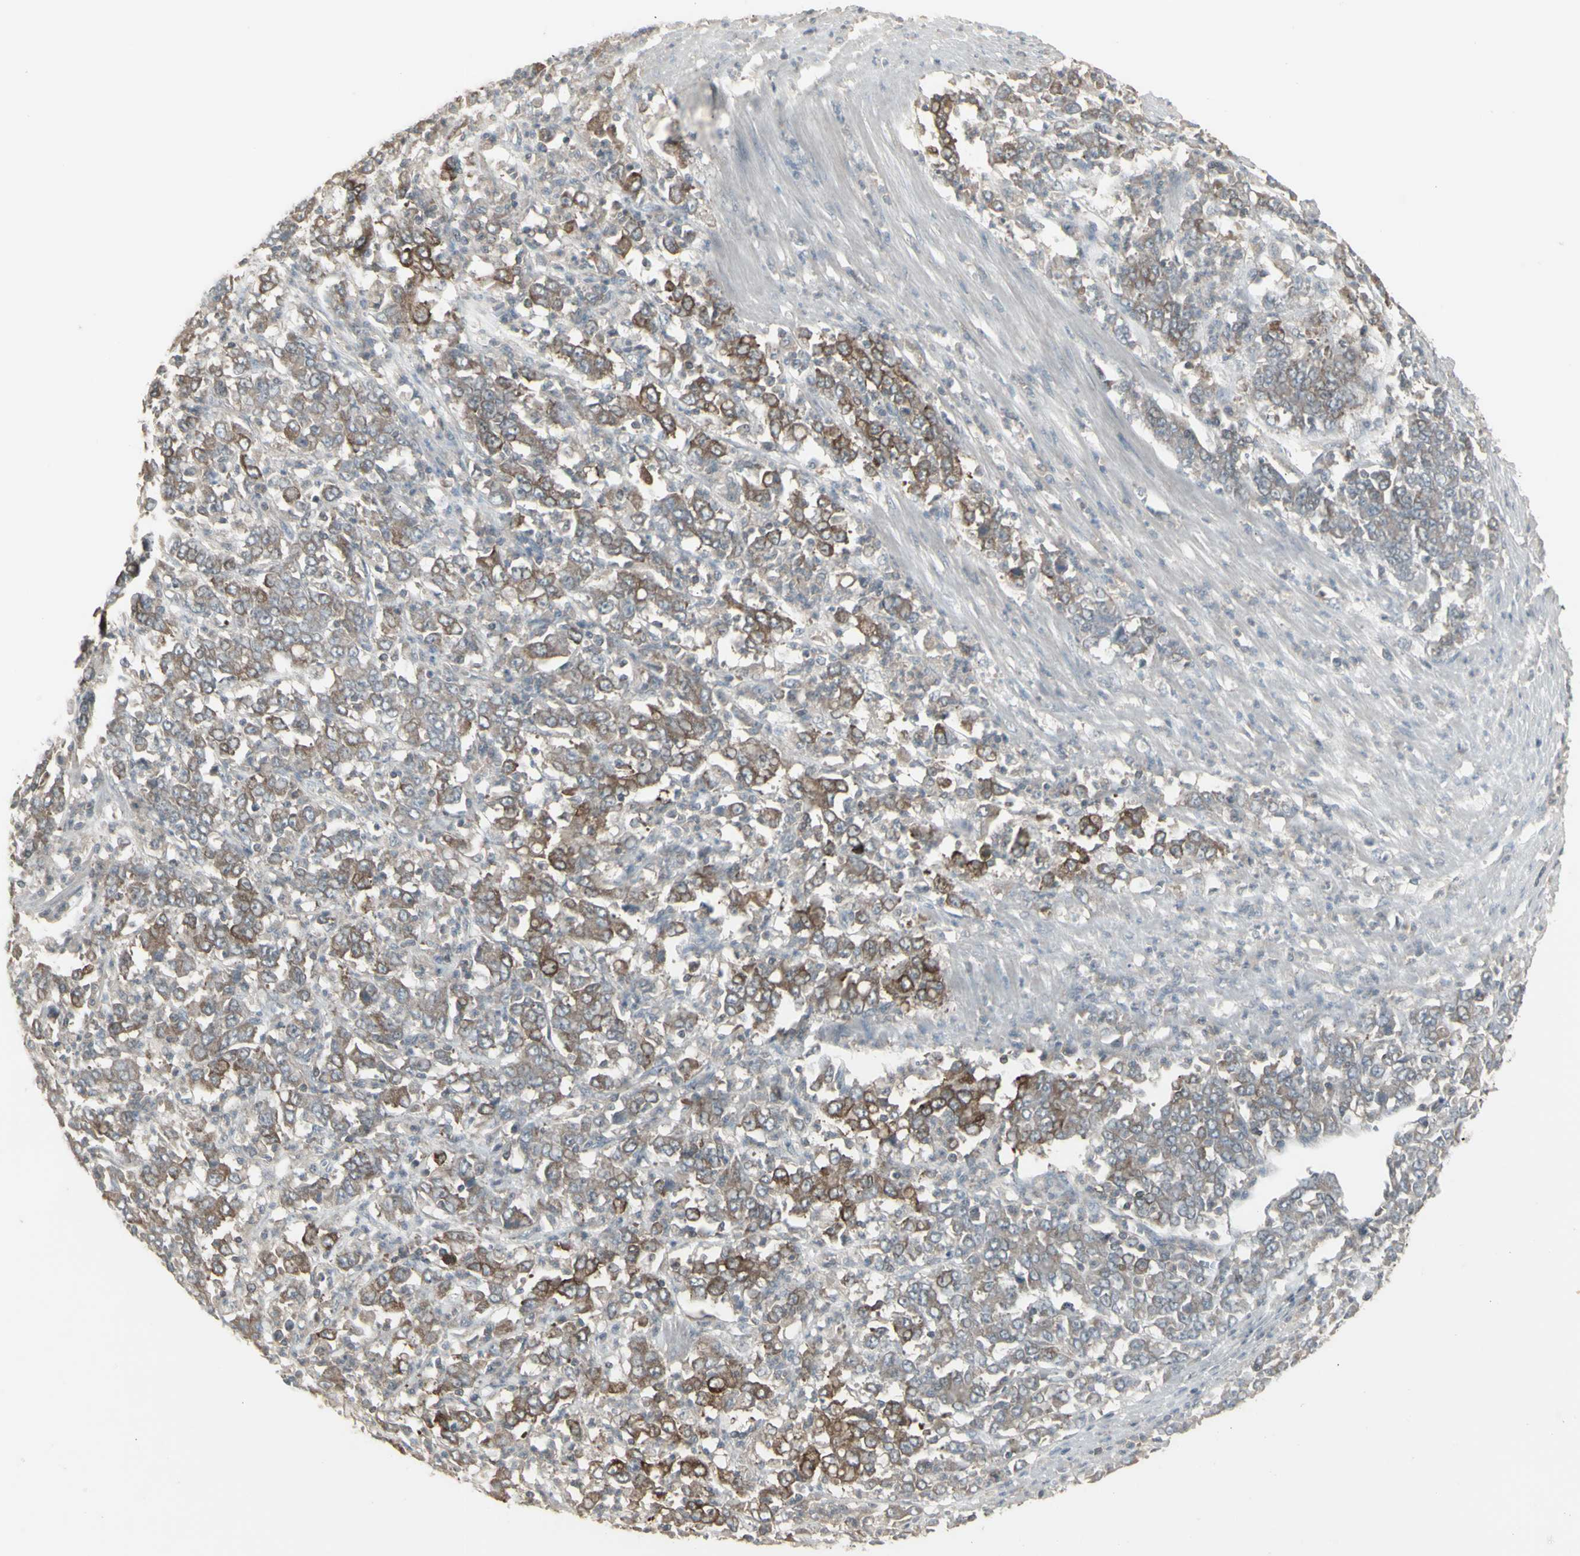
{"staining": {"intensity": "moderate", "quantity": "25%-75%", "location": "cytoplasmic/membranous"}, "tissue": "stomach cancer", "cell_type": "Tumor cells", "image_type": "cancer", "snomed": [{"axis": "morphology", "description": "Adenocarcinoma, NOS"}, {"axis": "topography", "description": "Stomach, lower"}], "caption": "An image showing moderate cytoplasmic/membranous staining in about 25%-75% of tumor cells in adenocarcinoma (stomach), as visualized by brown immunohistochemical staining.", "gene": "CSK", "patient": {"sex": "female", "age": 71}}